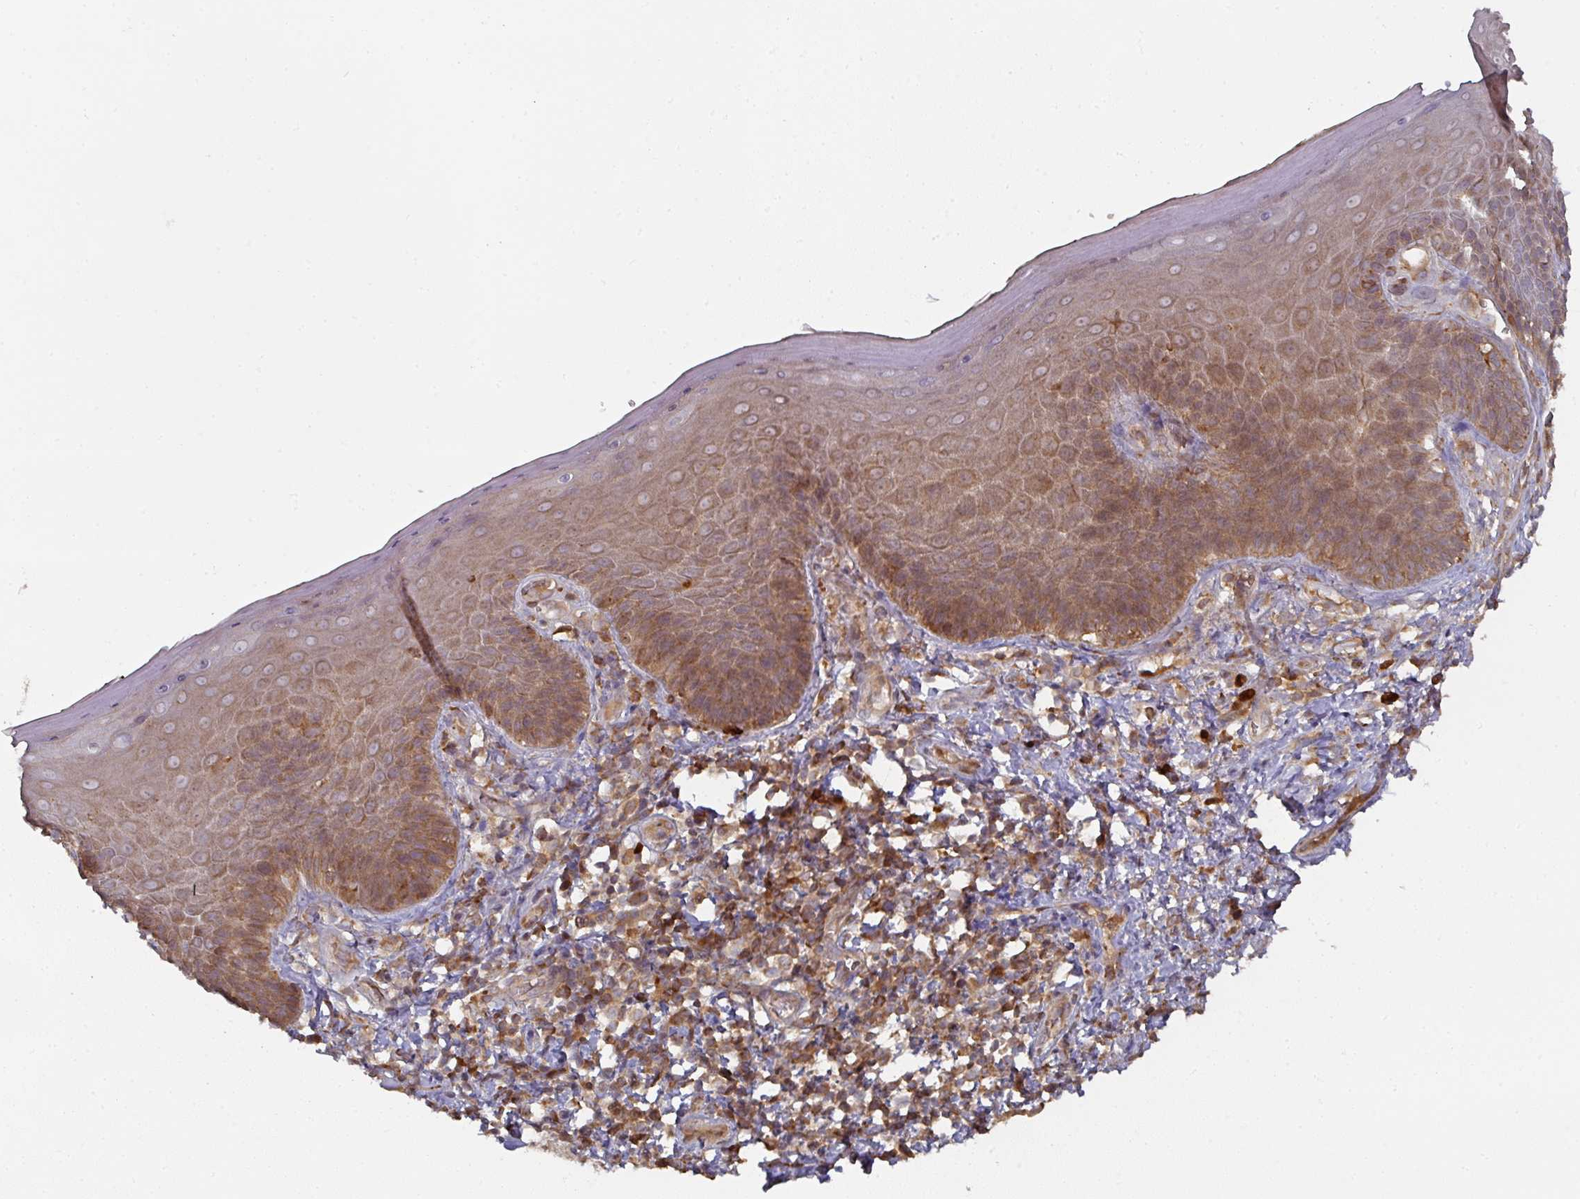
{"staining": {"intensity": "moderate", "quantity": "25%-75%", "location": "cytoplasmic/membranous"}, "tissue": "skin", "cell_type": "Epidermal cells", "image_type": "normal", "snomed": [{"axis": "morphology", "description": "Normal tissue, NOS"}, {"axis": "topography", "description": "Anal"}, {"axis": "topography", "description": "Peripheral nerve tissue"}], "caption": "IHC (DAB (3,3'-diaminobenzidine)) staining of normal human skin demonstrates moderate cytoplasmic/membranous protein expression in about 25%-75% of epidermal cells. The staining was performed using DAB (3,3'-diaminobenzidine), with brown indicating positive protein expression. Nuclei are stained blue with hematoxylin.", "gene": "CEP95", "patient": {"sex": "male", "age": 53}}